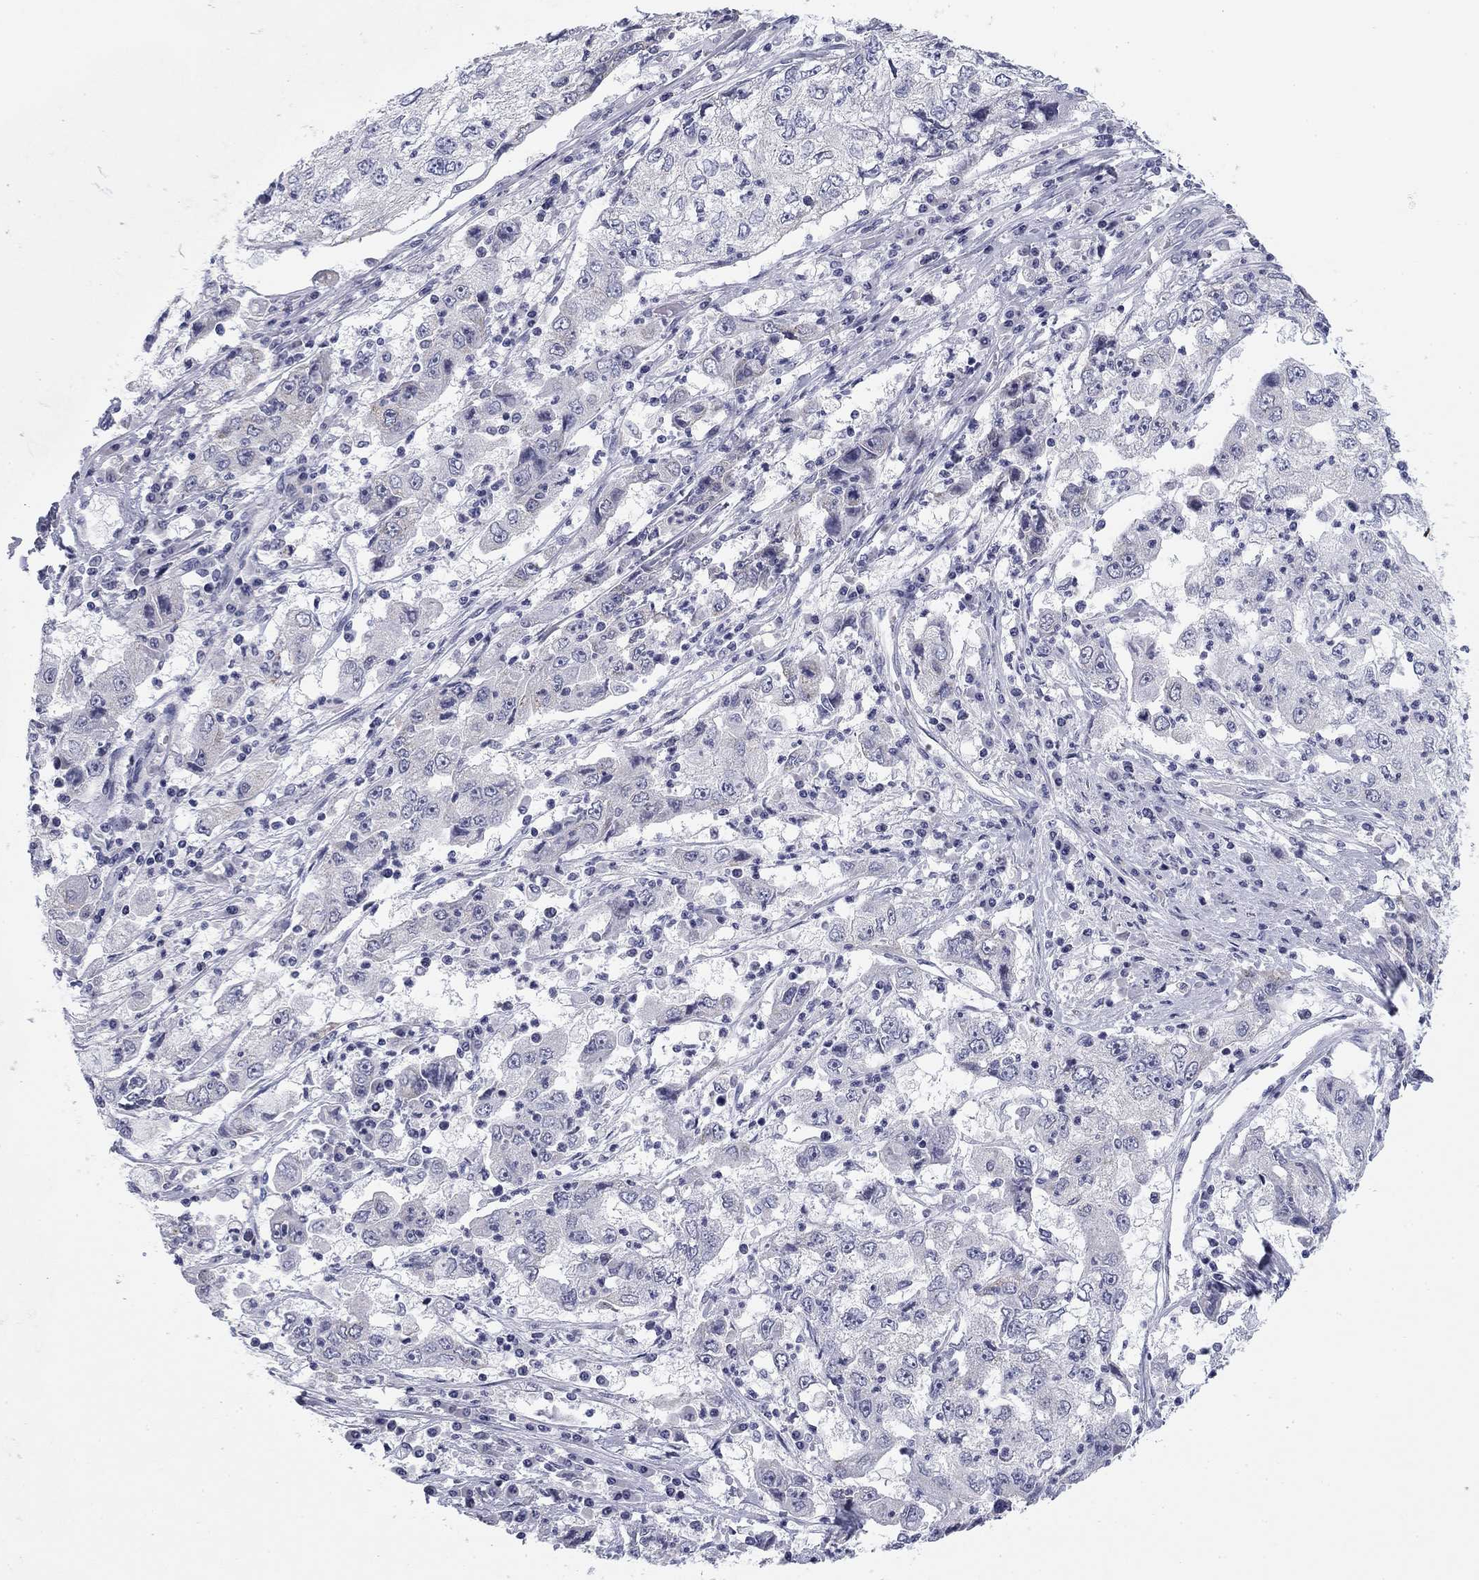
{"staining": {"intensity": "negative", "quantity": "none", "location": "none"}, "tissue": "cervical cancer", "cell_type": "Tumor cells", "image_type": "cancer", "snomed": [{"axis": "morphology", "description": "Squamous cell carcinoma, NOS"}, {"axis": "topography", "description": "Cervix"}], "caption": "Cervical squamous cell carcinoma was stained to show a protein in brown. There is no significant staining in tumor cells. Nuclei are stained in blue.", "gene": "PRPH", "patient": {"sex": "female", "age": 36}}